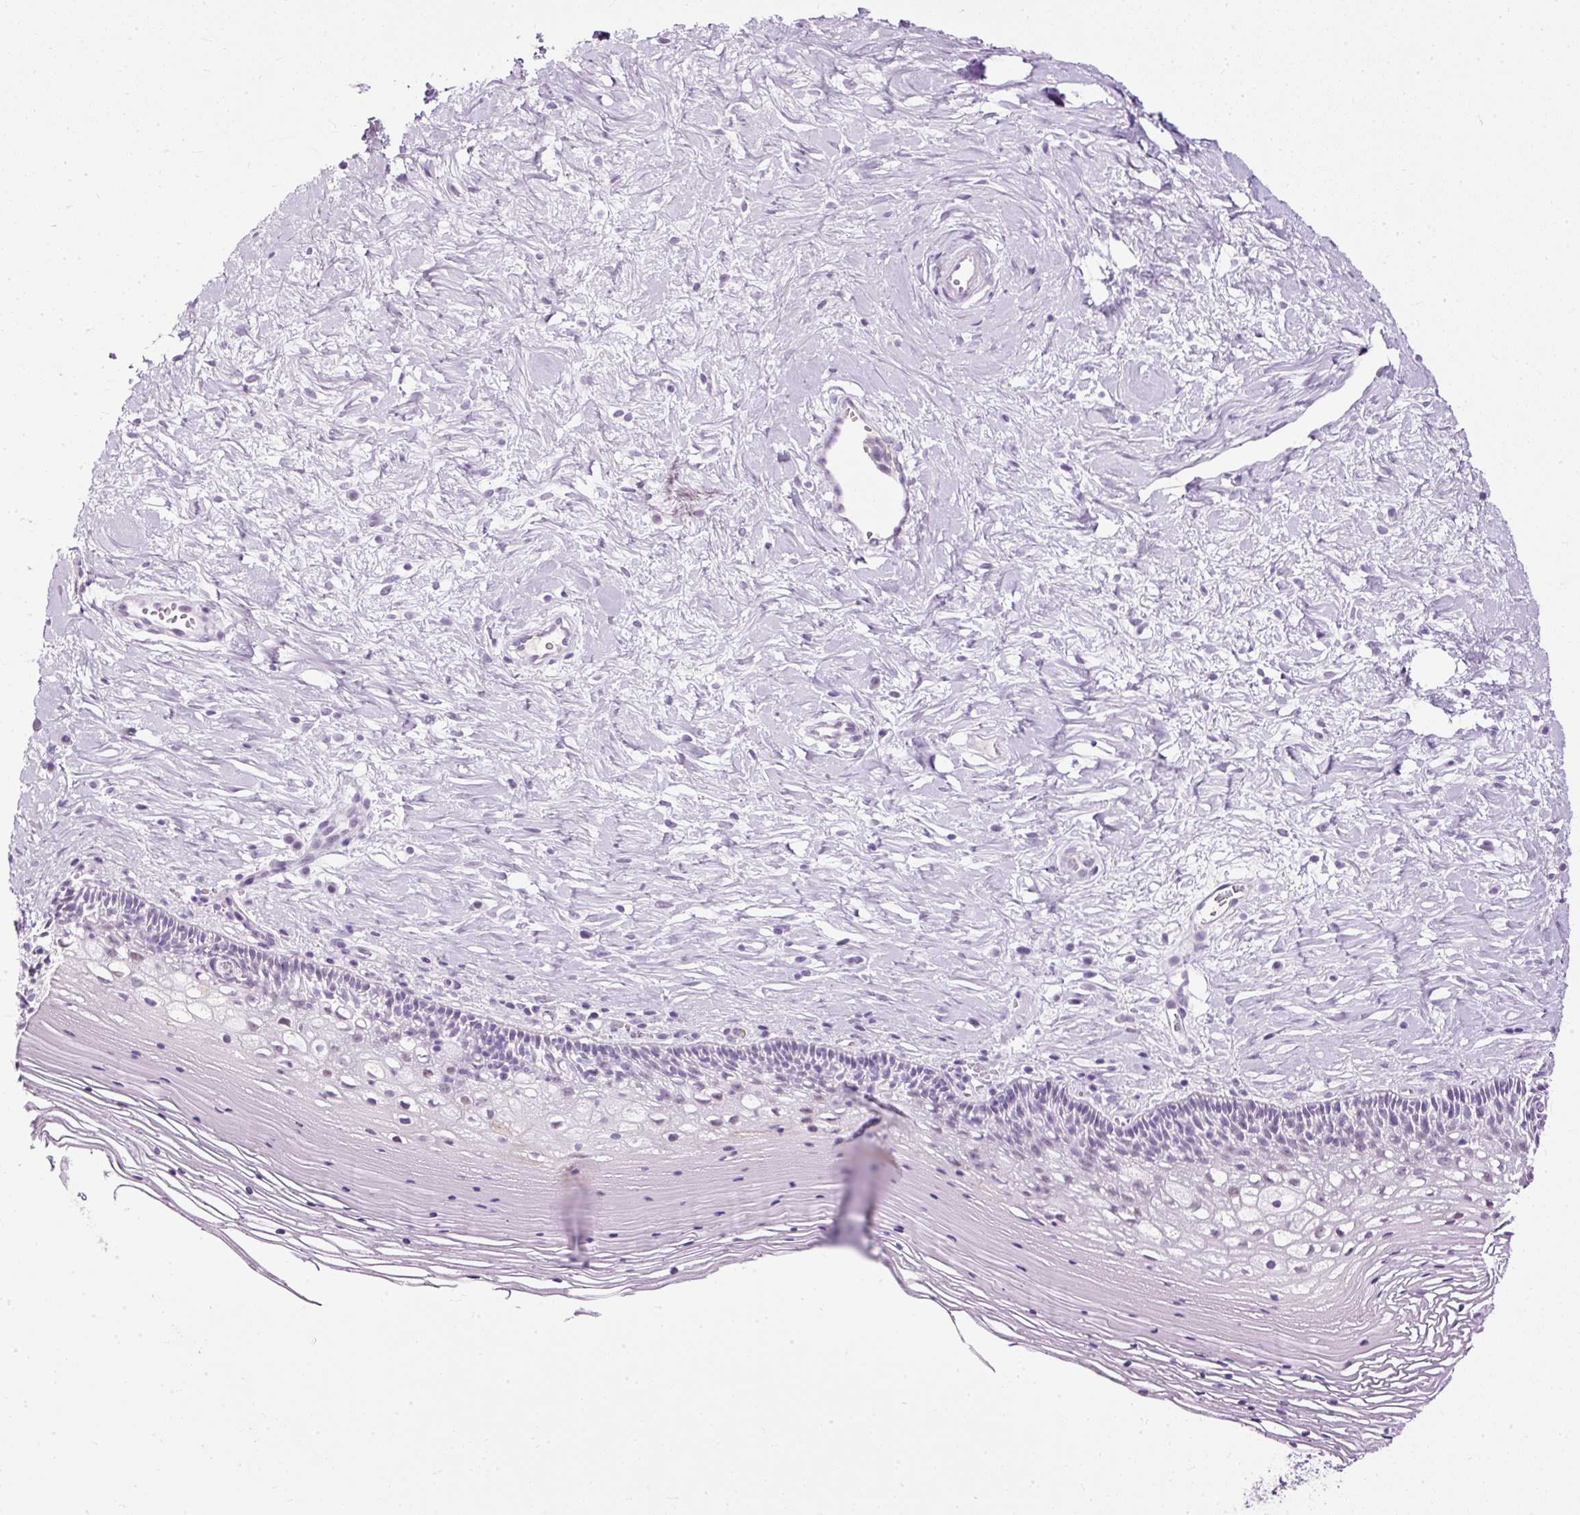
{"staining": {"intensity": "negative", "quantity": "none", "location": "none"}, "tissue": "cervix", "cell_type": "Glandular cells", "image_type": "normal", "snomed": [{"axis": "morphology", "description": "Normal tissue, NOS"}, {"axis": "topography", "description": "Cervix"}], "caption": "Human cervix stained for a protein using immunohistochemistry (IHC) shows no expression in glandular cells.", "gene": "PDE6B", "patient": {"sex": "female", "age": 36}}